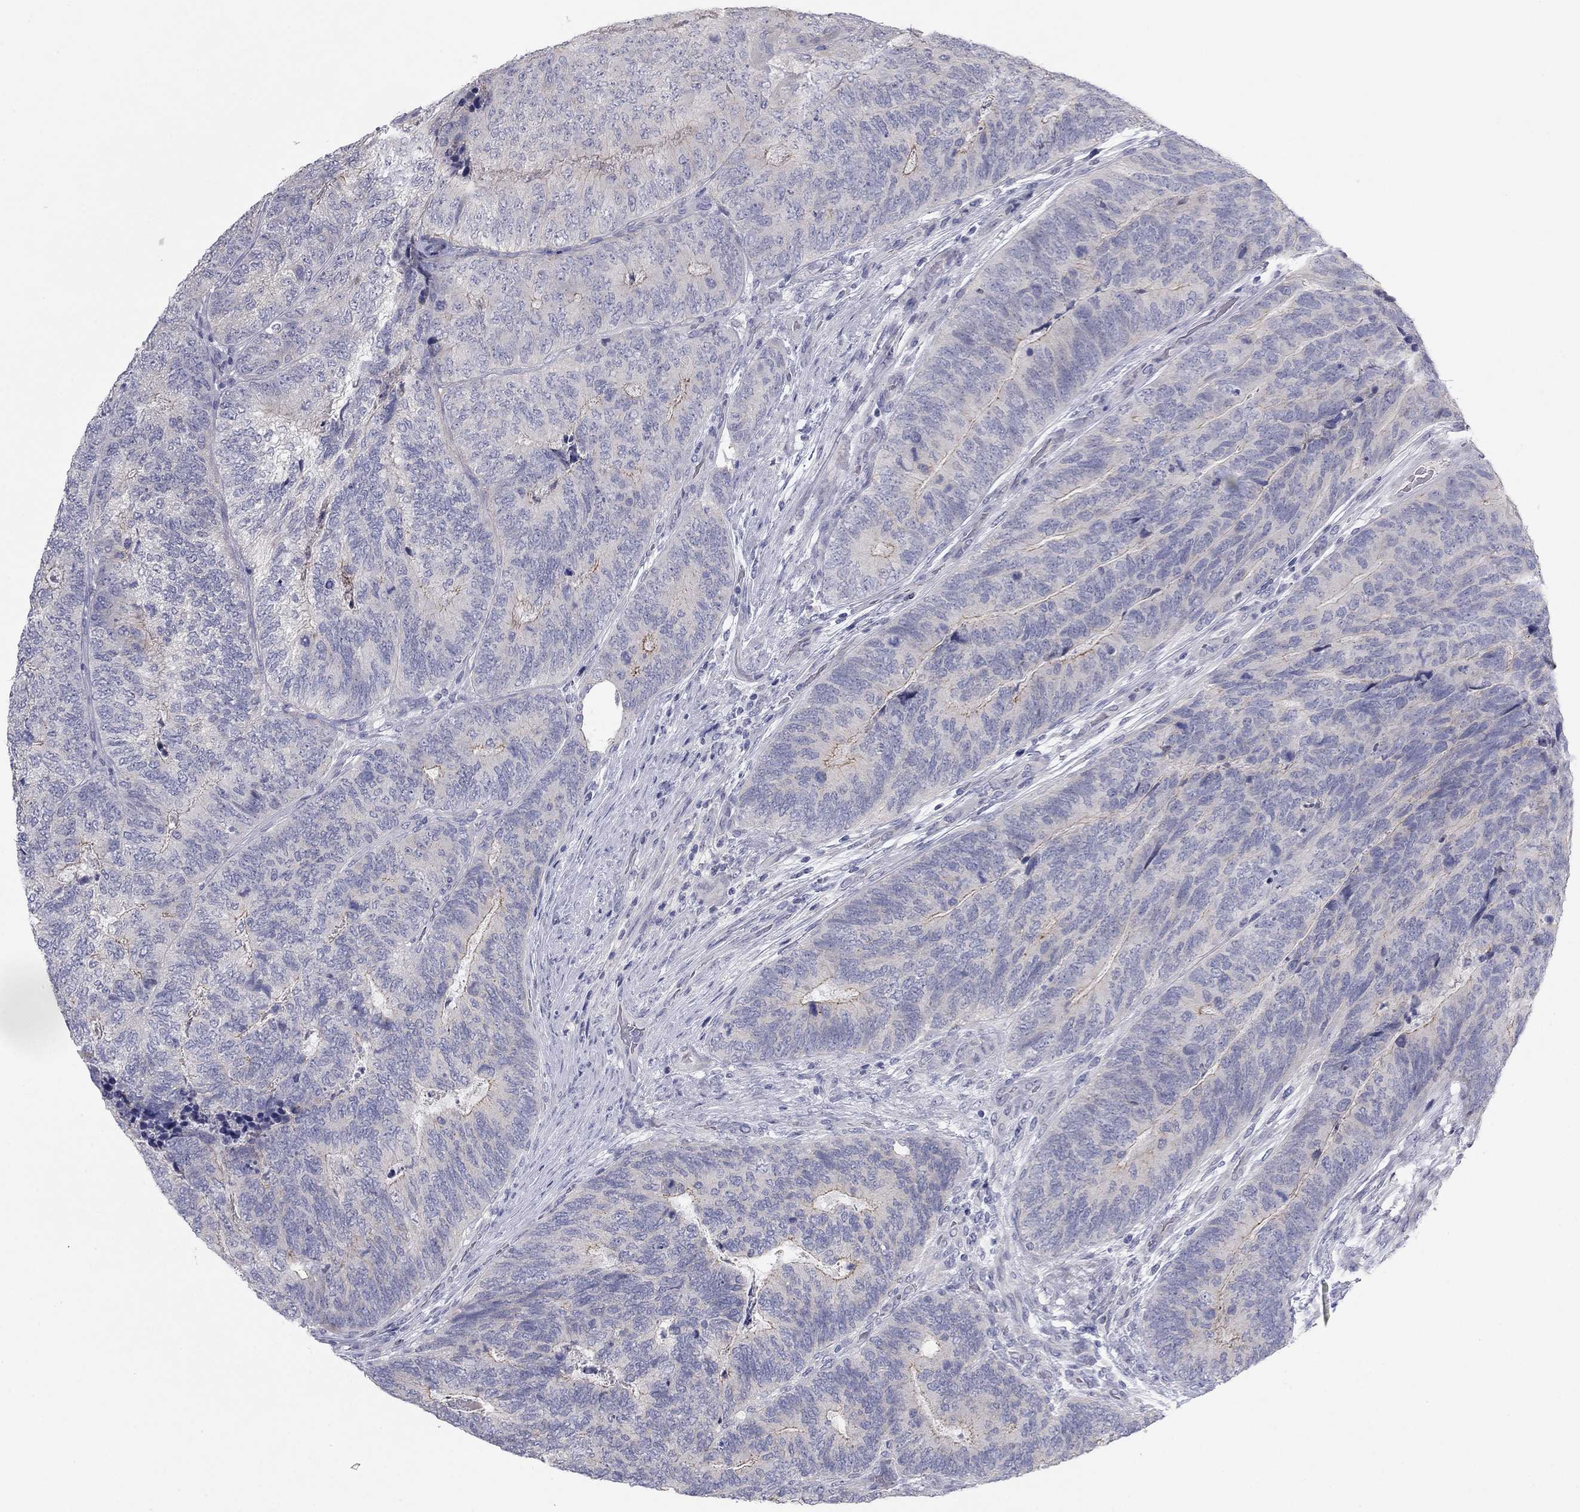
{"staining": {"intensity": "moderate", "quantity": "<25%", "location": "cytoplasmic/membranous"}, "tissue": "colorectal cancer", "cell_type": "Tumor cells", "image_type": "cancer", "snomed": [{"axis": "morphology", "description": "Adenocarcinoma, NOS"}, {"axis": "topography", "description": "Colon"}], "caption": "An image of human colorectal cancer (adenocarcinoma) stained for a protein demonstrates moderate cytoplasmic/membranous brown staining in tumor cells.", "gene": "CNTNAP4", "patient": {"sex": "female", "age": 67}}